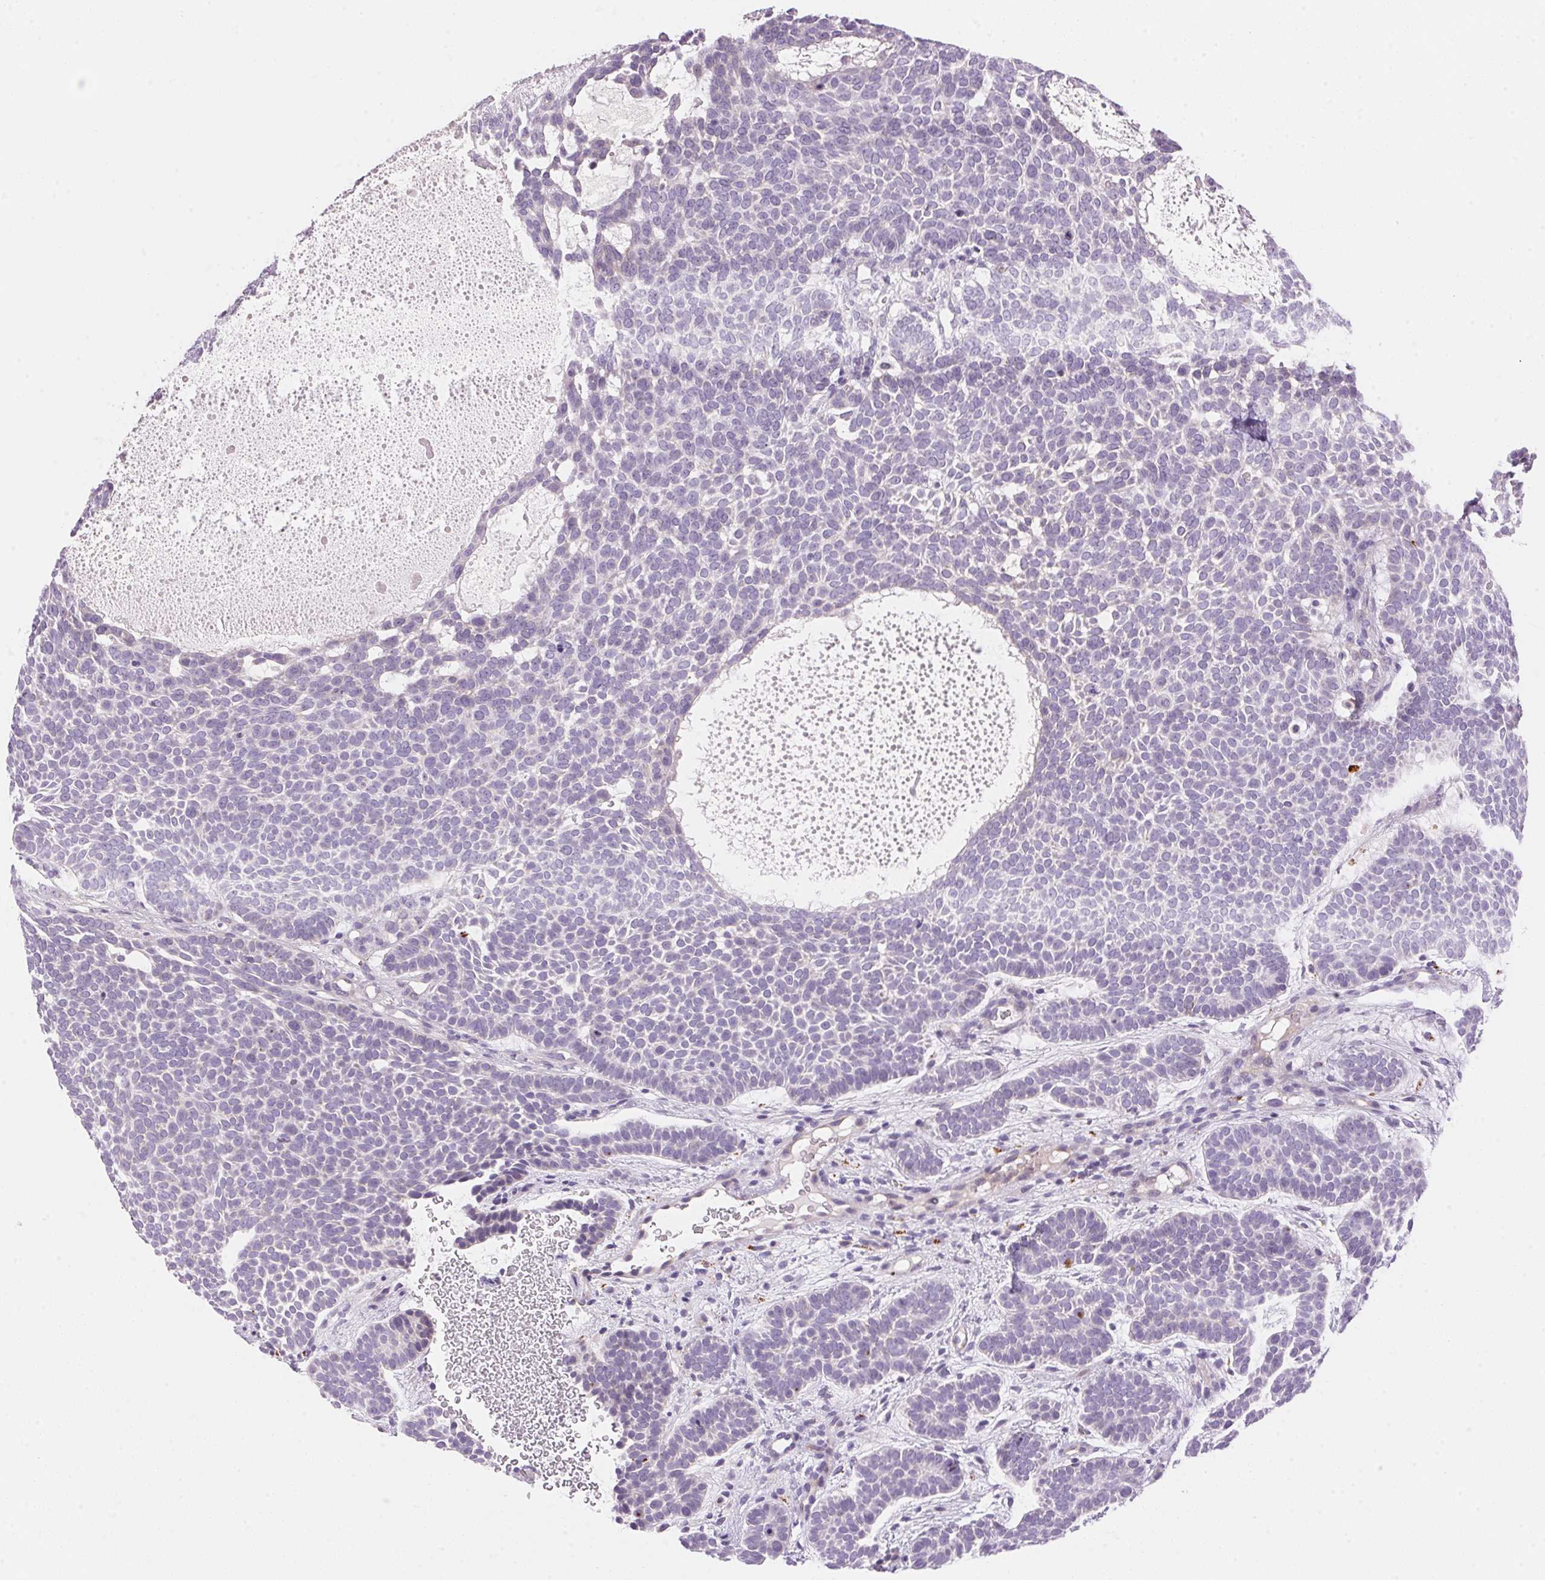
{"staining": {"intensity": "negative", "quantity": "none", "location": "none"}, "tissue": "skin cancer", "cell_type": "Tumor cells", "image_type": "cancer", "snomed": [{"axis": "morphology", "description": "Basal cell carcinoma"}, {"axis": "topography", "description": "Skin"}], "caption": "Immunohistochemical staining of human skin cancer (basal cell carcinoma) reveals no significant staining in tumor cells.", "gene": "TEKT1", "patient": {"sex": "female", "age": 82}}